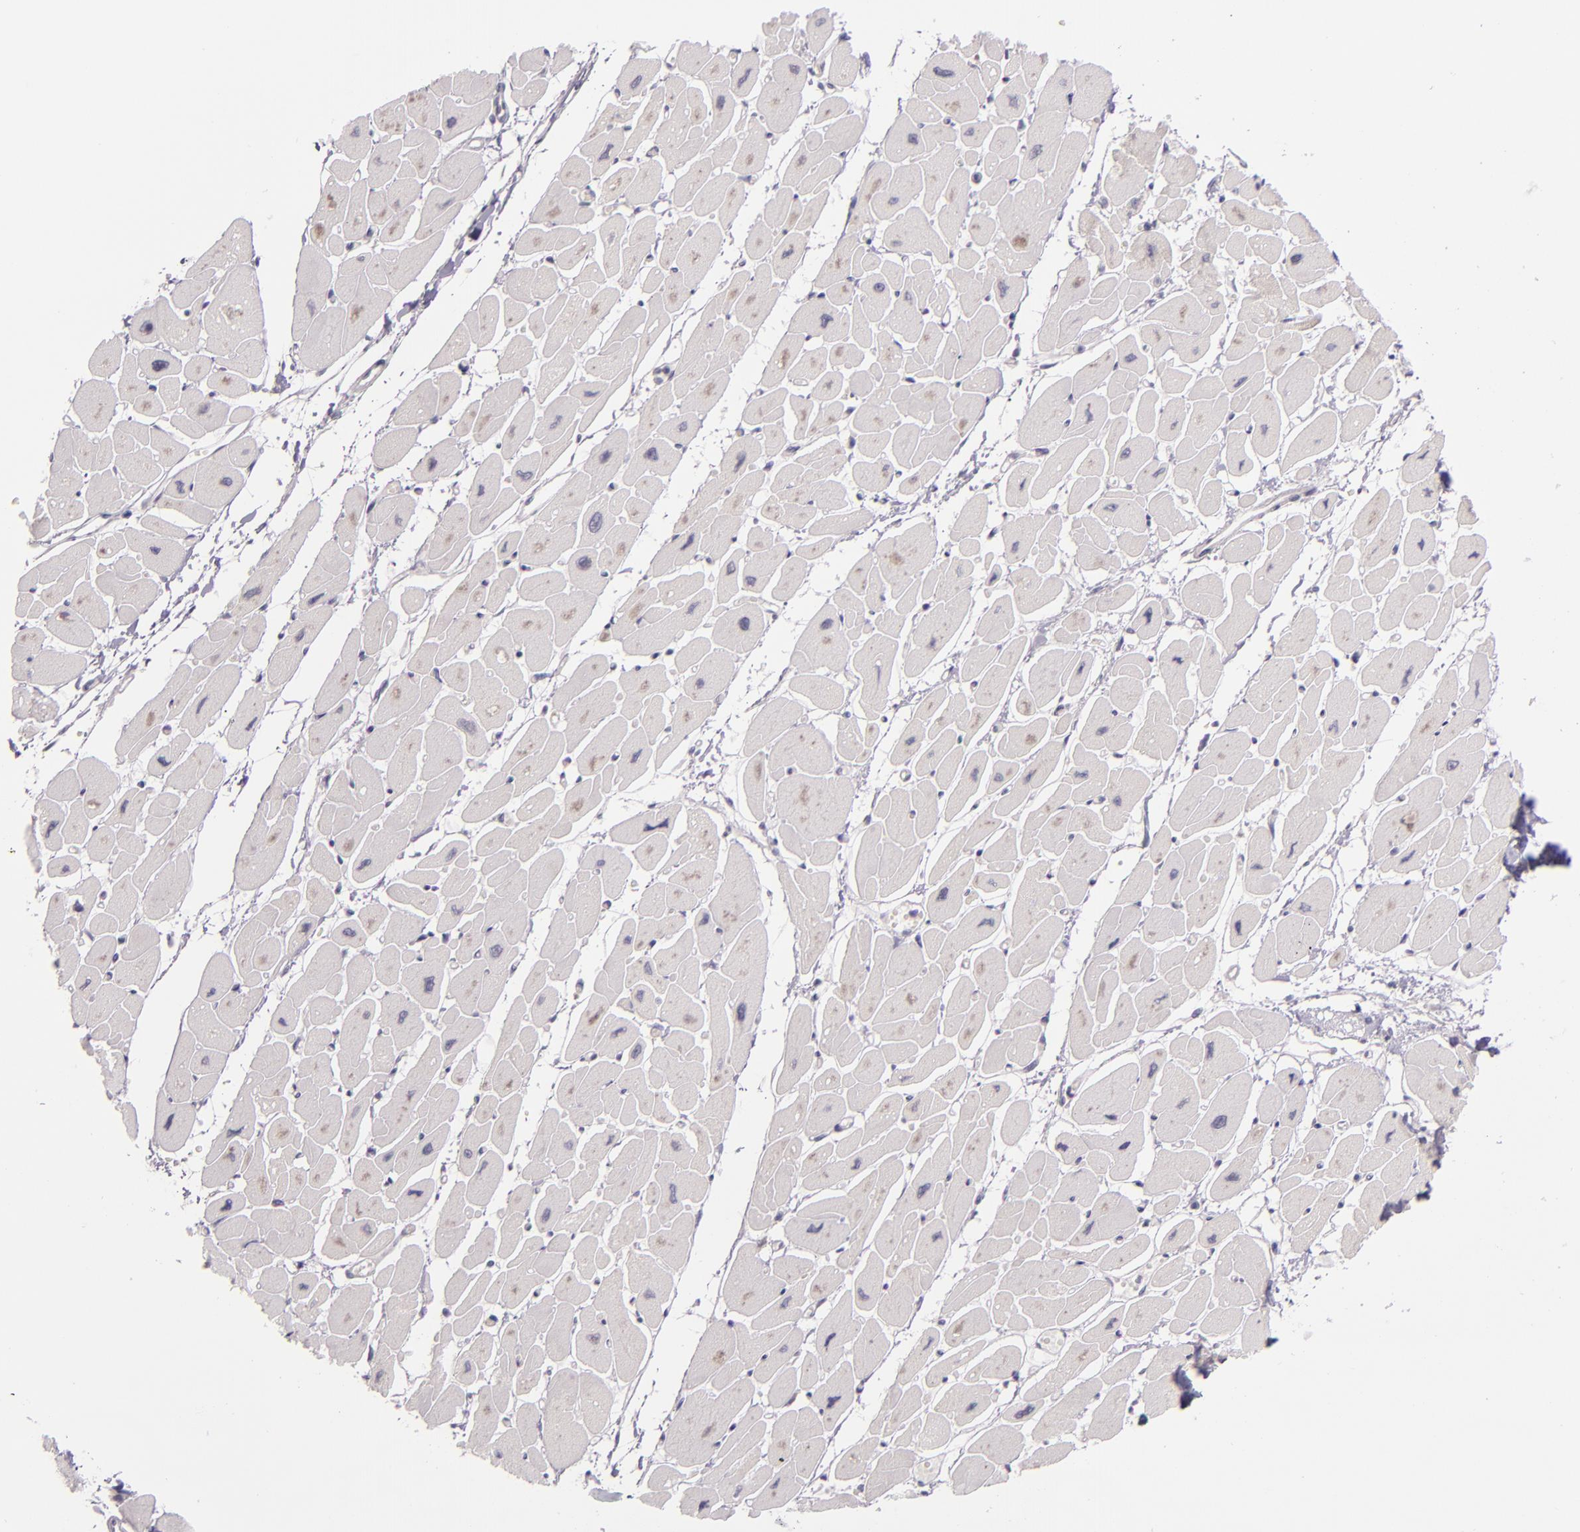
{"staining": {"intensity": "negative", "quantity": "none", "location": "none"}, "tissue": "heart muscle", "cell_type": "Cardiomyocytes", "image_type": "normal", "snomed": [{"axis": "morphology", "description": "Normal tissue, NOS"}, {"axis": "topography", "description": "Heart"}], "caption": "An immunohistochemistry (IHC) photomicrograph of unremarkable heart muscle is shown. There is no staining in cardiomyocytes of heart muscle.", "gene": "CSE1L", "patient": {"sex": "female", "age": 54}}